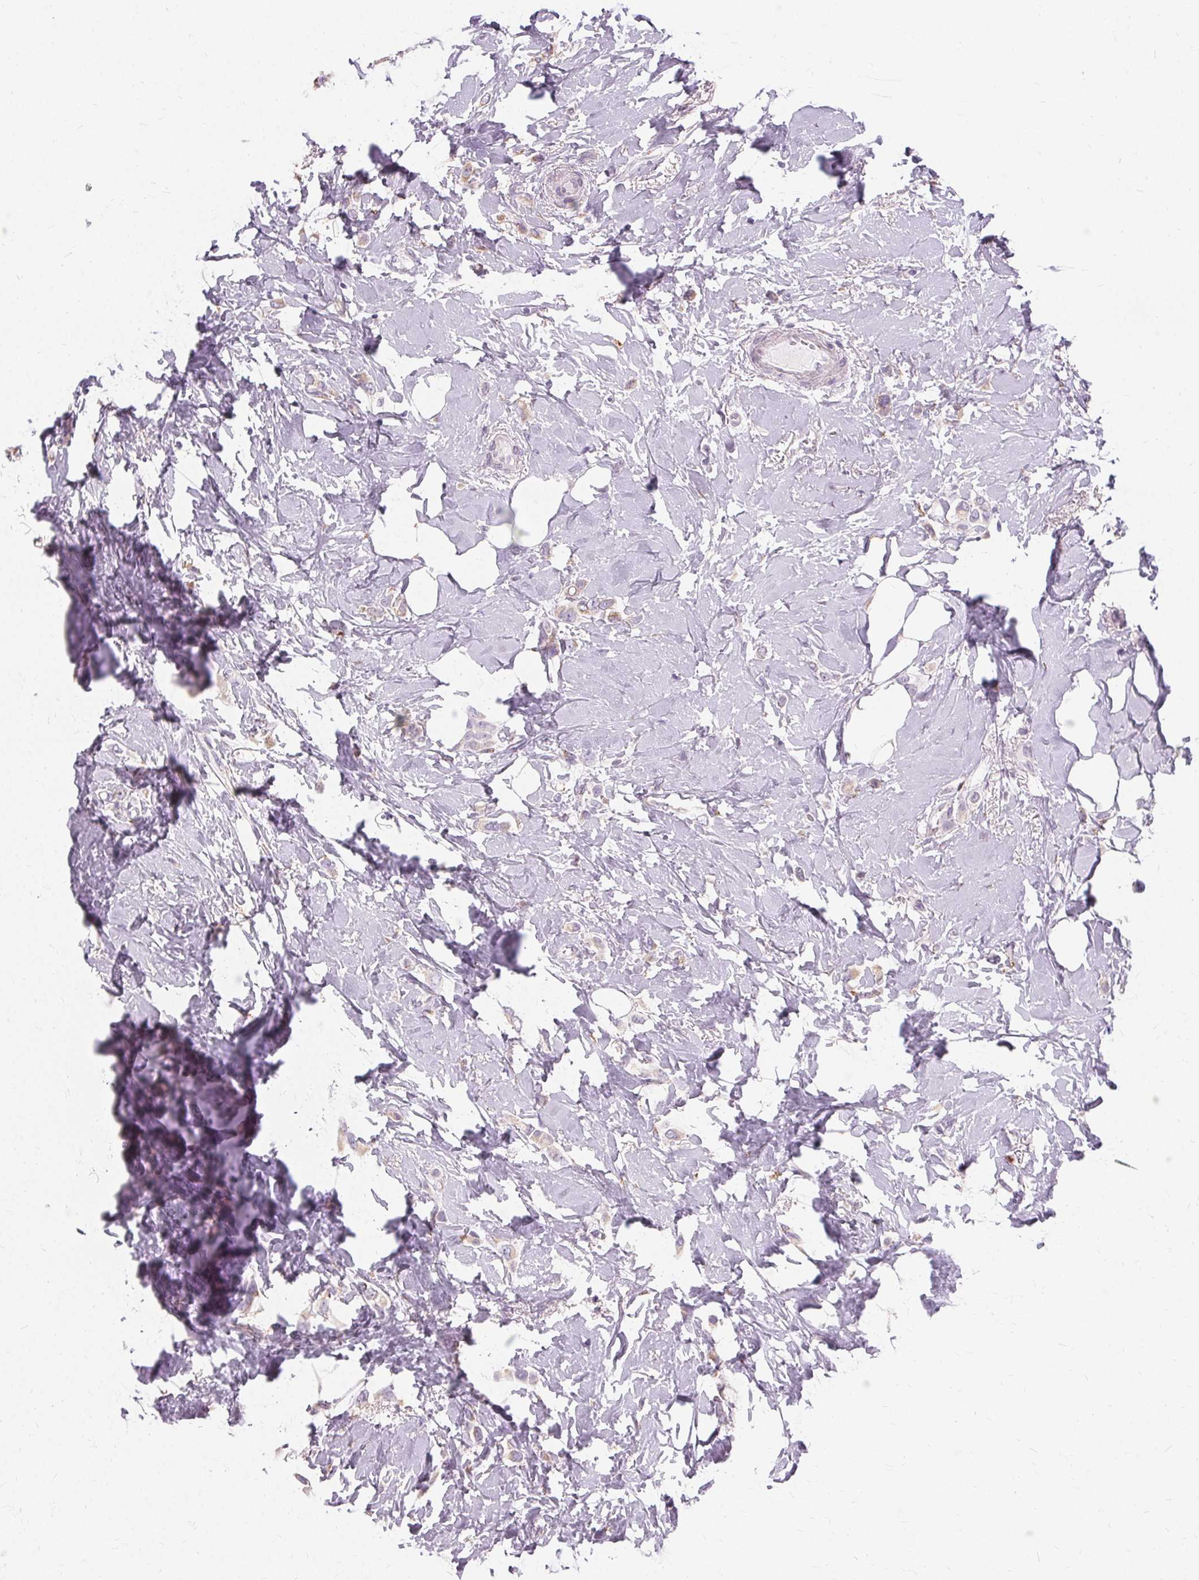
{"staining": {"intensity": "negative", "quantity": "none", "location": "none"}, "tissue": "breast cancer", "cell_type": "Tumor cells", "image_type": "cancer", "snomed": [{"axis": "morphology", "description": "Lobular carcinoma"}, {"axis": "topography", "description": "Breast"}], "caption": "This is a image of immunohistochemistry staining of breast cancer (lobular carcinoma), which shows no positivity in tumor cells. (DAB immunohistochemistry (IHC) visualized using brightfield microscopy, high magnification).", "gene": "FCRL3", "patient": {"sex": "female", "age": 66}}